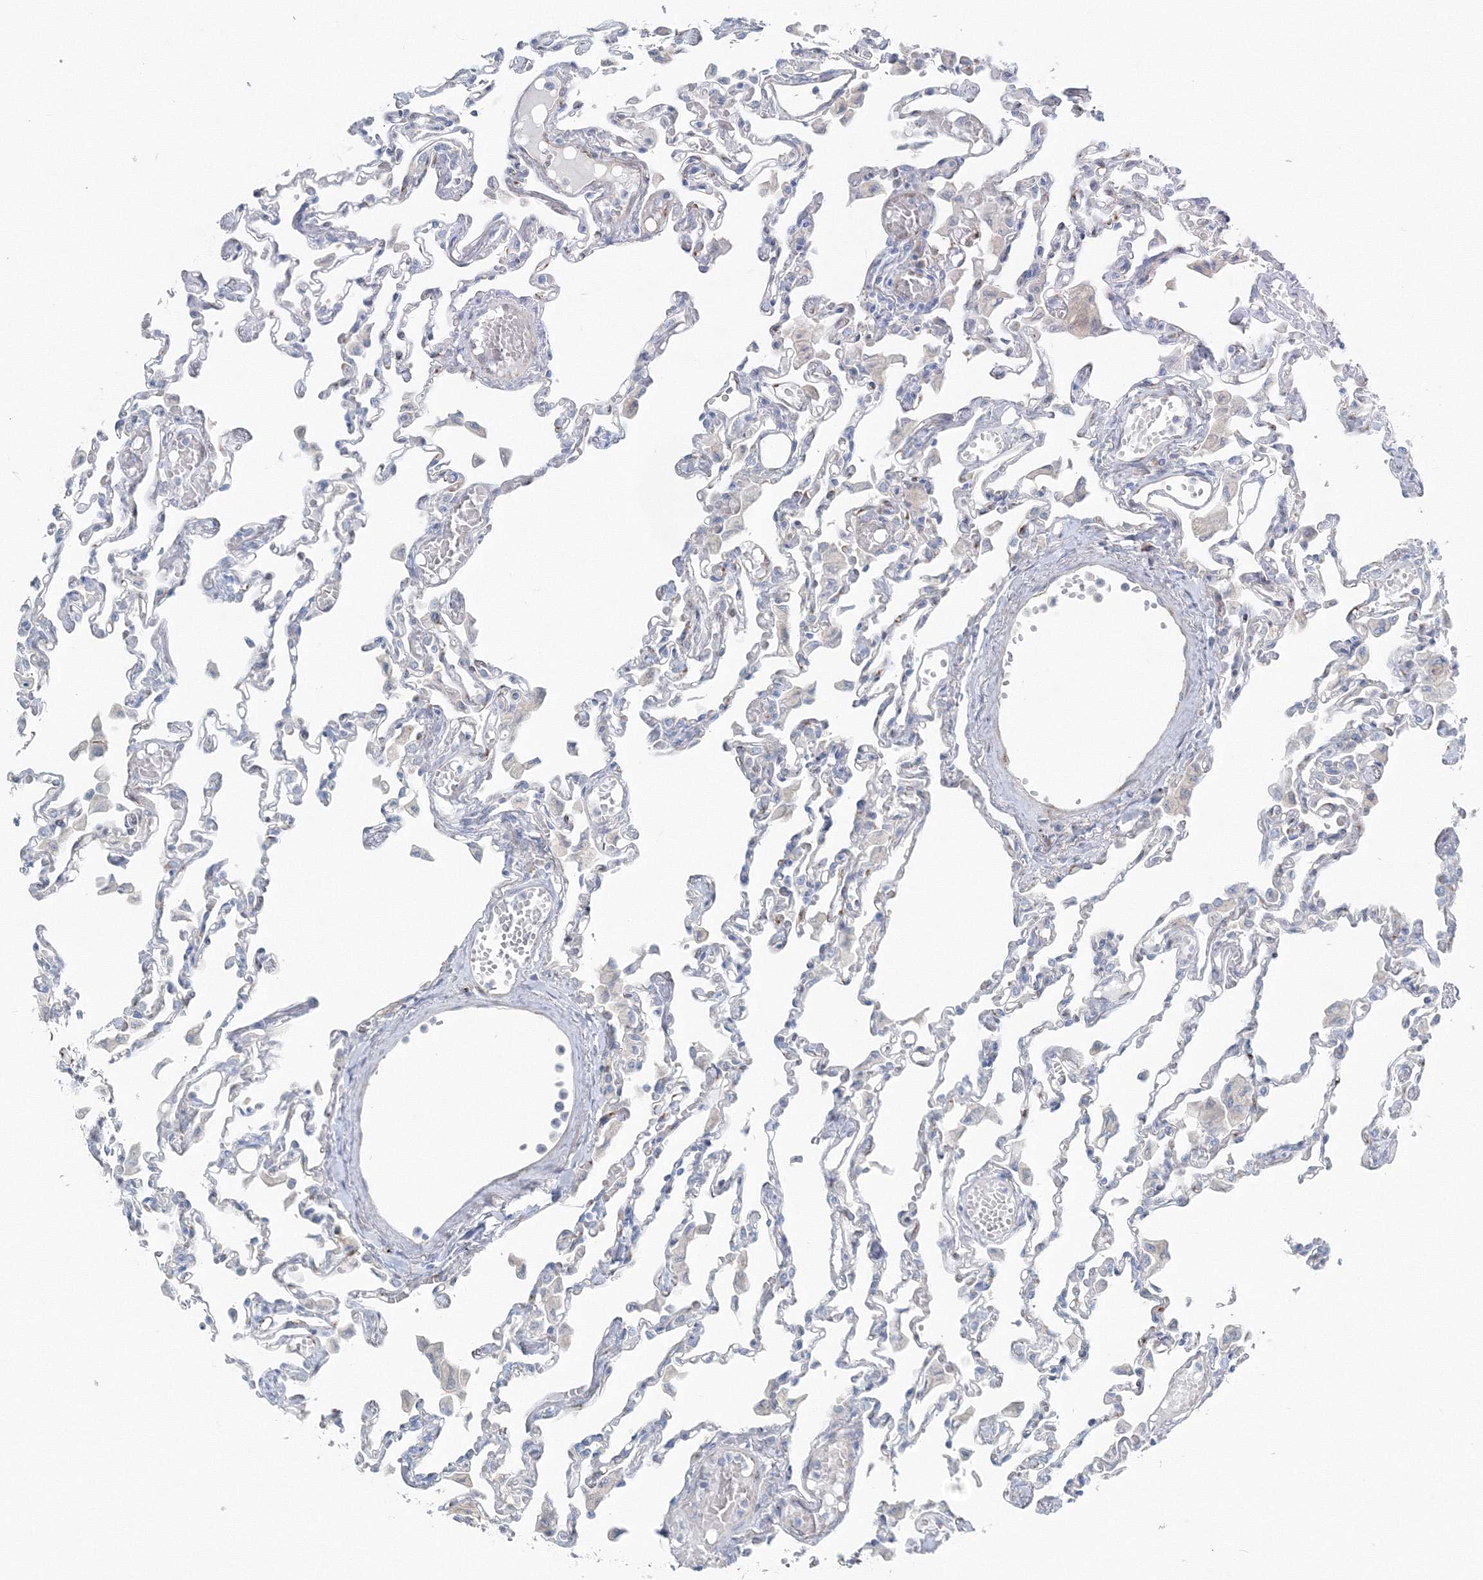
{"staining": {"intensity": "negative", "quantity": "none", "location": "none"}, "tissue": "lung", "cell_type": "Alveolar cells", "image_type": "normal", "snomed": [{"axis": "morphology", "description": "Normal tissue, NOS"}, {"axis": "topography", "description": "Bronchus"}, {"axis": "topography", "description": "Lung"}], "caption": "IHC histopathology image of benign lung: human lung stained with DAB demonstrates no significant protein staining in alveolar cells. (DAB immunohistochemistry (IHC), high magnification).", "gene": "ENSG00000285283", "patient": {"sex": "female", "age": 49}}